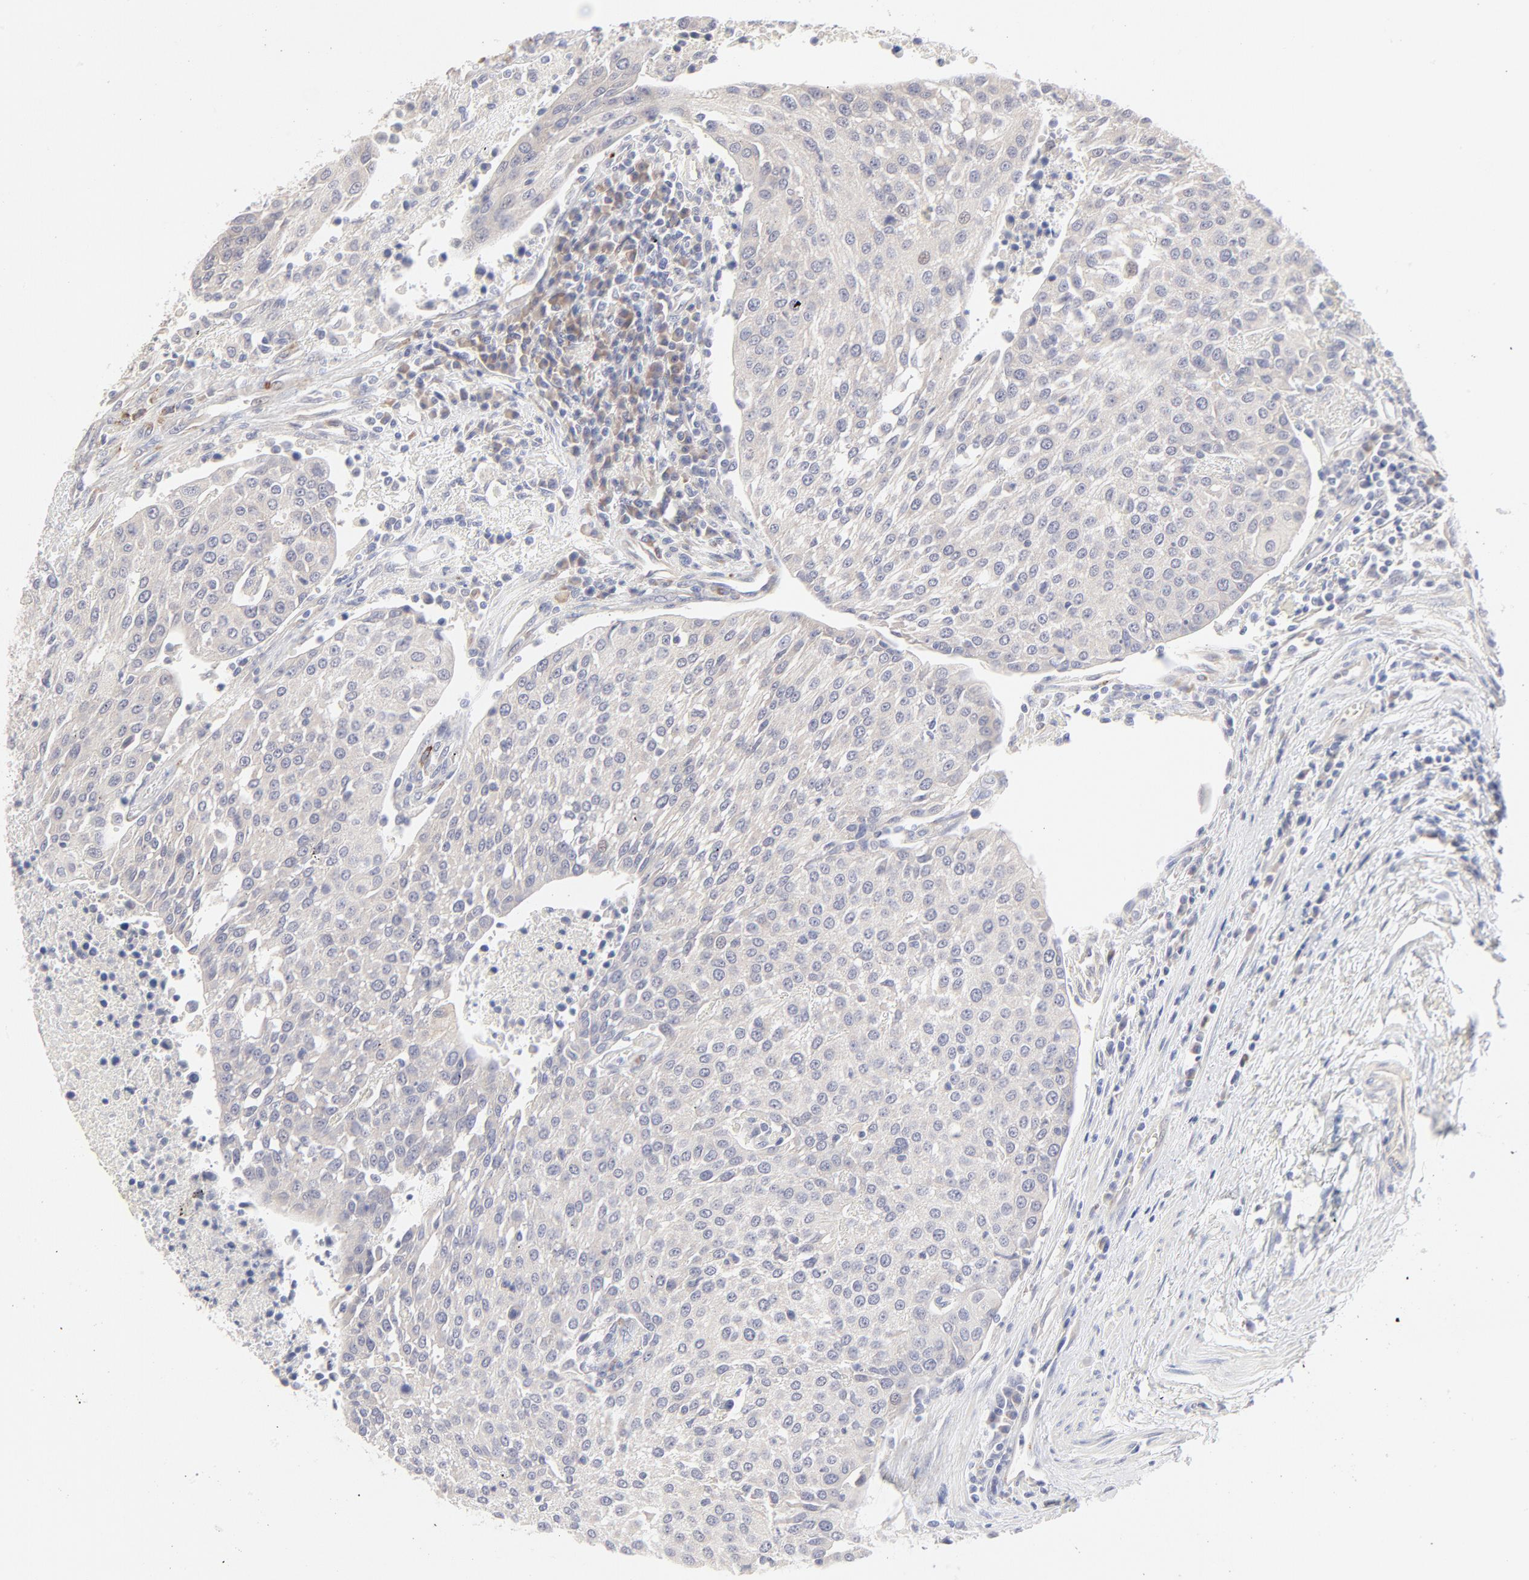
{"staining": {"intensity": "negative", "quantity": "none", "location": "none"}, "tissue": "urothelial cancer", "cell_type": "Tumor cells", "image_type": "cancer", "snomed": [{"axis": "morphology", "description": "Urothelial carcinoma, High grade"}, {"axis": "topography", "description": "Urinary bladder"}], "caption": "Immunohistochemistry (IHC) of human urothelial cancer exhibits no staining in tumor cells.", "gene": "NKX2-2", "patient": {"sex": "female", "age": 85}}